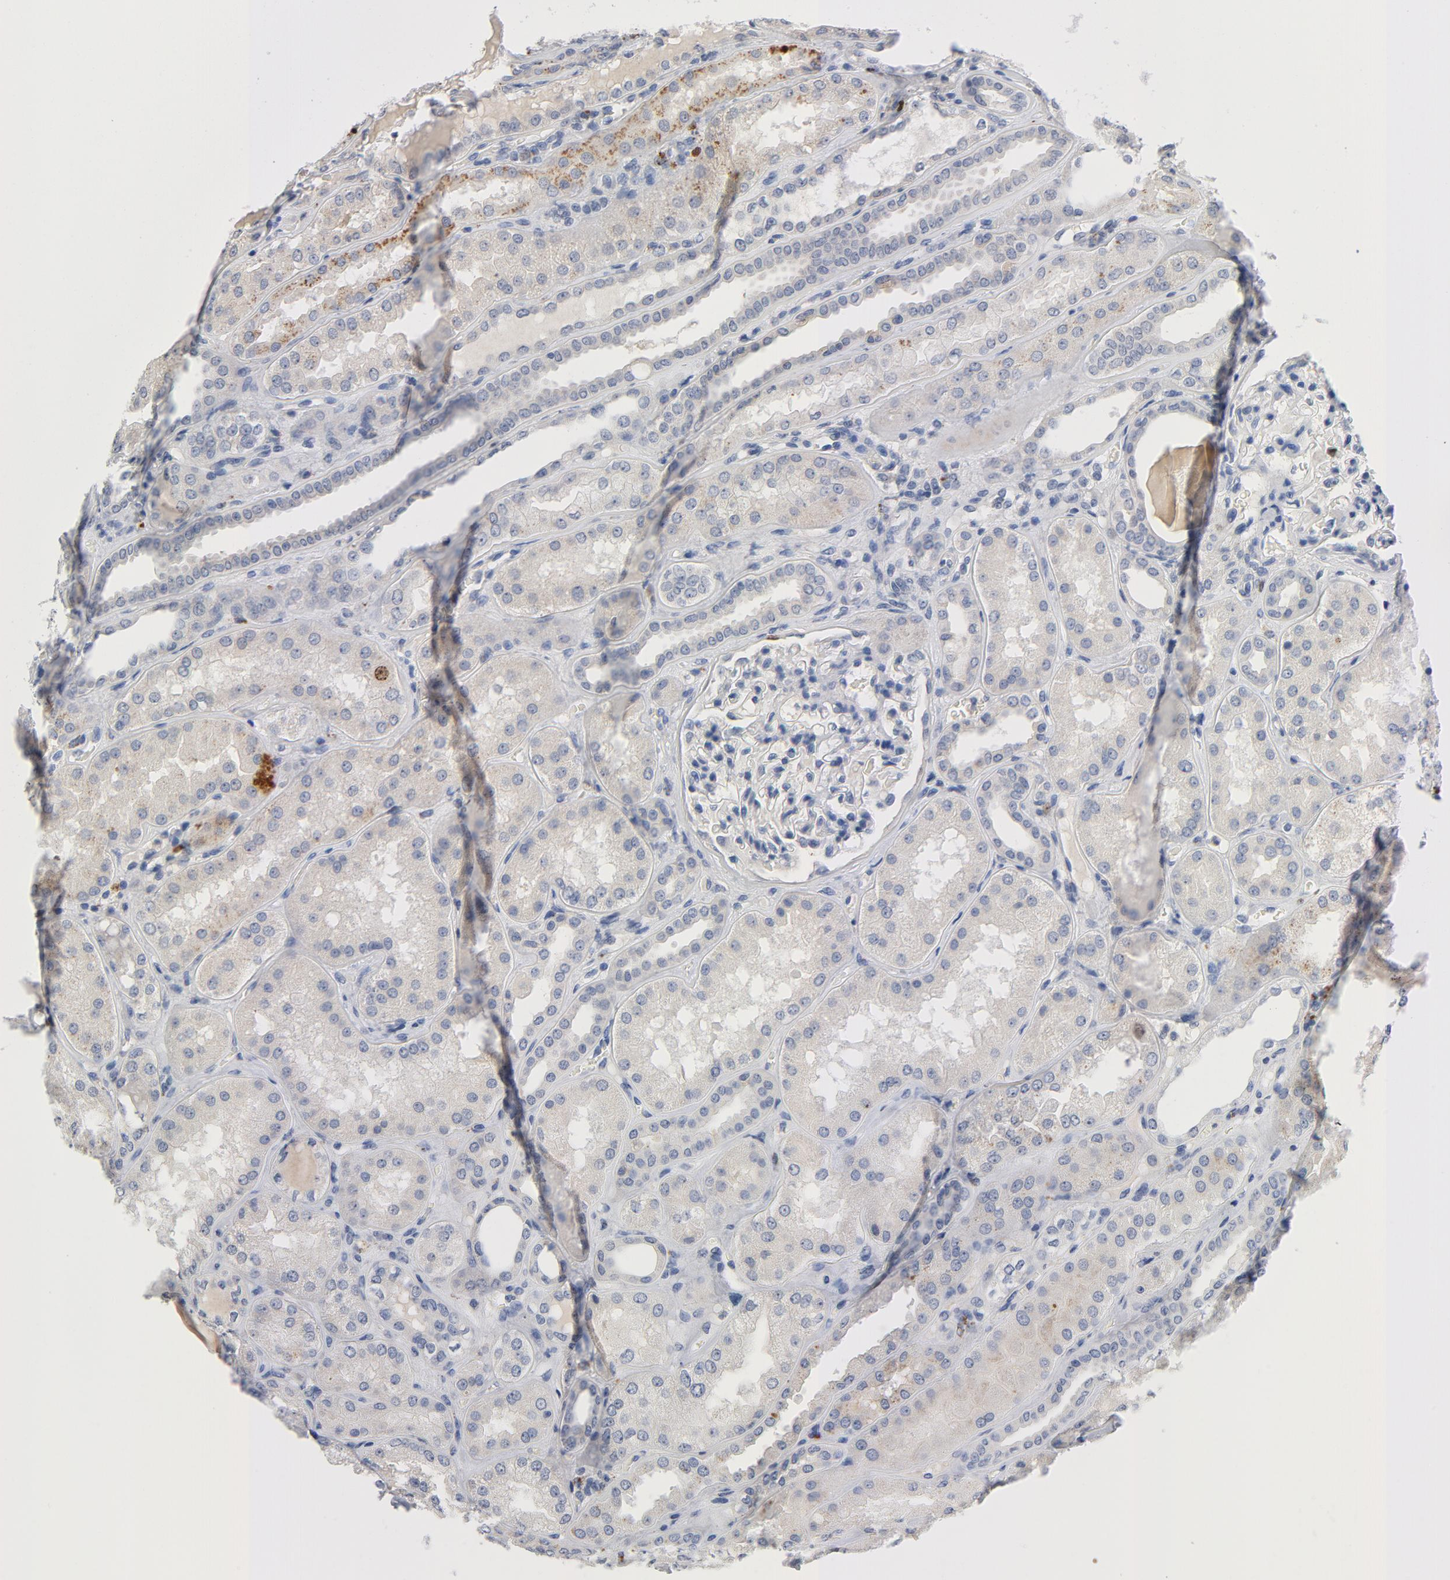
{"staining": {"intensity": "negative", "quantity": "none", "location": "none"}, "tissue": "kidney", "cell_type": "Cells in glomeruli", "image_type": "normal", "snomed": [{"axis": "morphology", "description": "Normal tissue, NOS"}, {"axis": "topography", "description": "Kidney"}], "caption": "Cells in glomeruli are negative for brown protein staining in benign kidney. (IHC, brightfield microscopy, high magnification).", "gene": "BIRC5", "patient": {"sex": "female", "age": 56}}